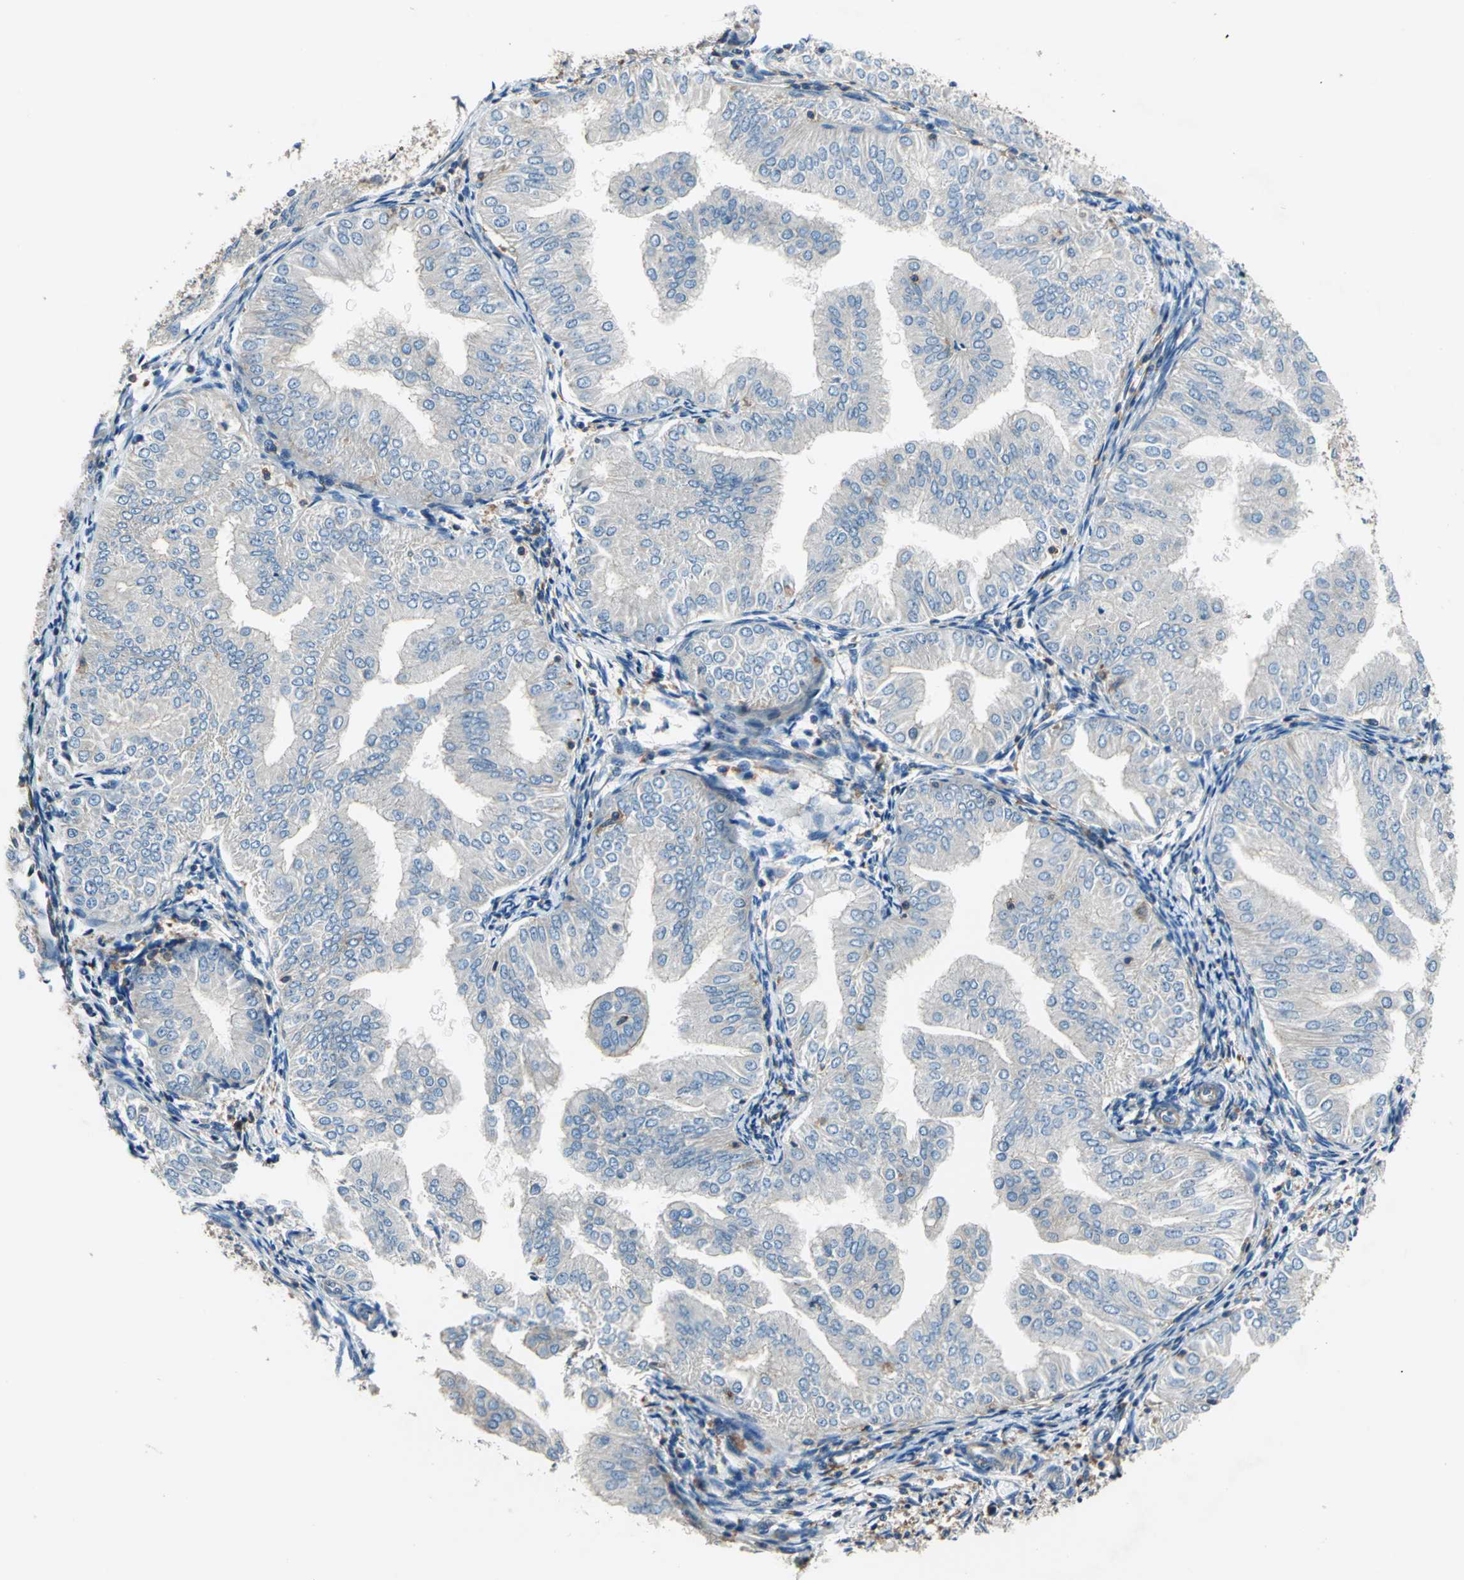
{"staining": {"intensity": "negative", "quantity": "none", "location": "none"}, "tissue": "endometrial cancer", "cell_type": "Tumor cells", "image_type": "cancer", "snomed": [{"axis": "morphology", "description": "Adenocarcinoma, NOS"}, {"axis": "topography", "description": "Endometrium"}], "caption": "Adenocarcinoma (endometrial) was stained to show a protein in brown. There is no significant expression in tumor cells. Brightfield microscopy of immunohistochemistry (IHC) stained with DAB (3,3'-diaminobenzidine) (brown) and hematoxylin (blue), captured at high magnification.", "gene": "DDX3Y", "patient": {"sex": "female", "age": 53}}